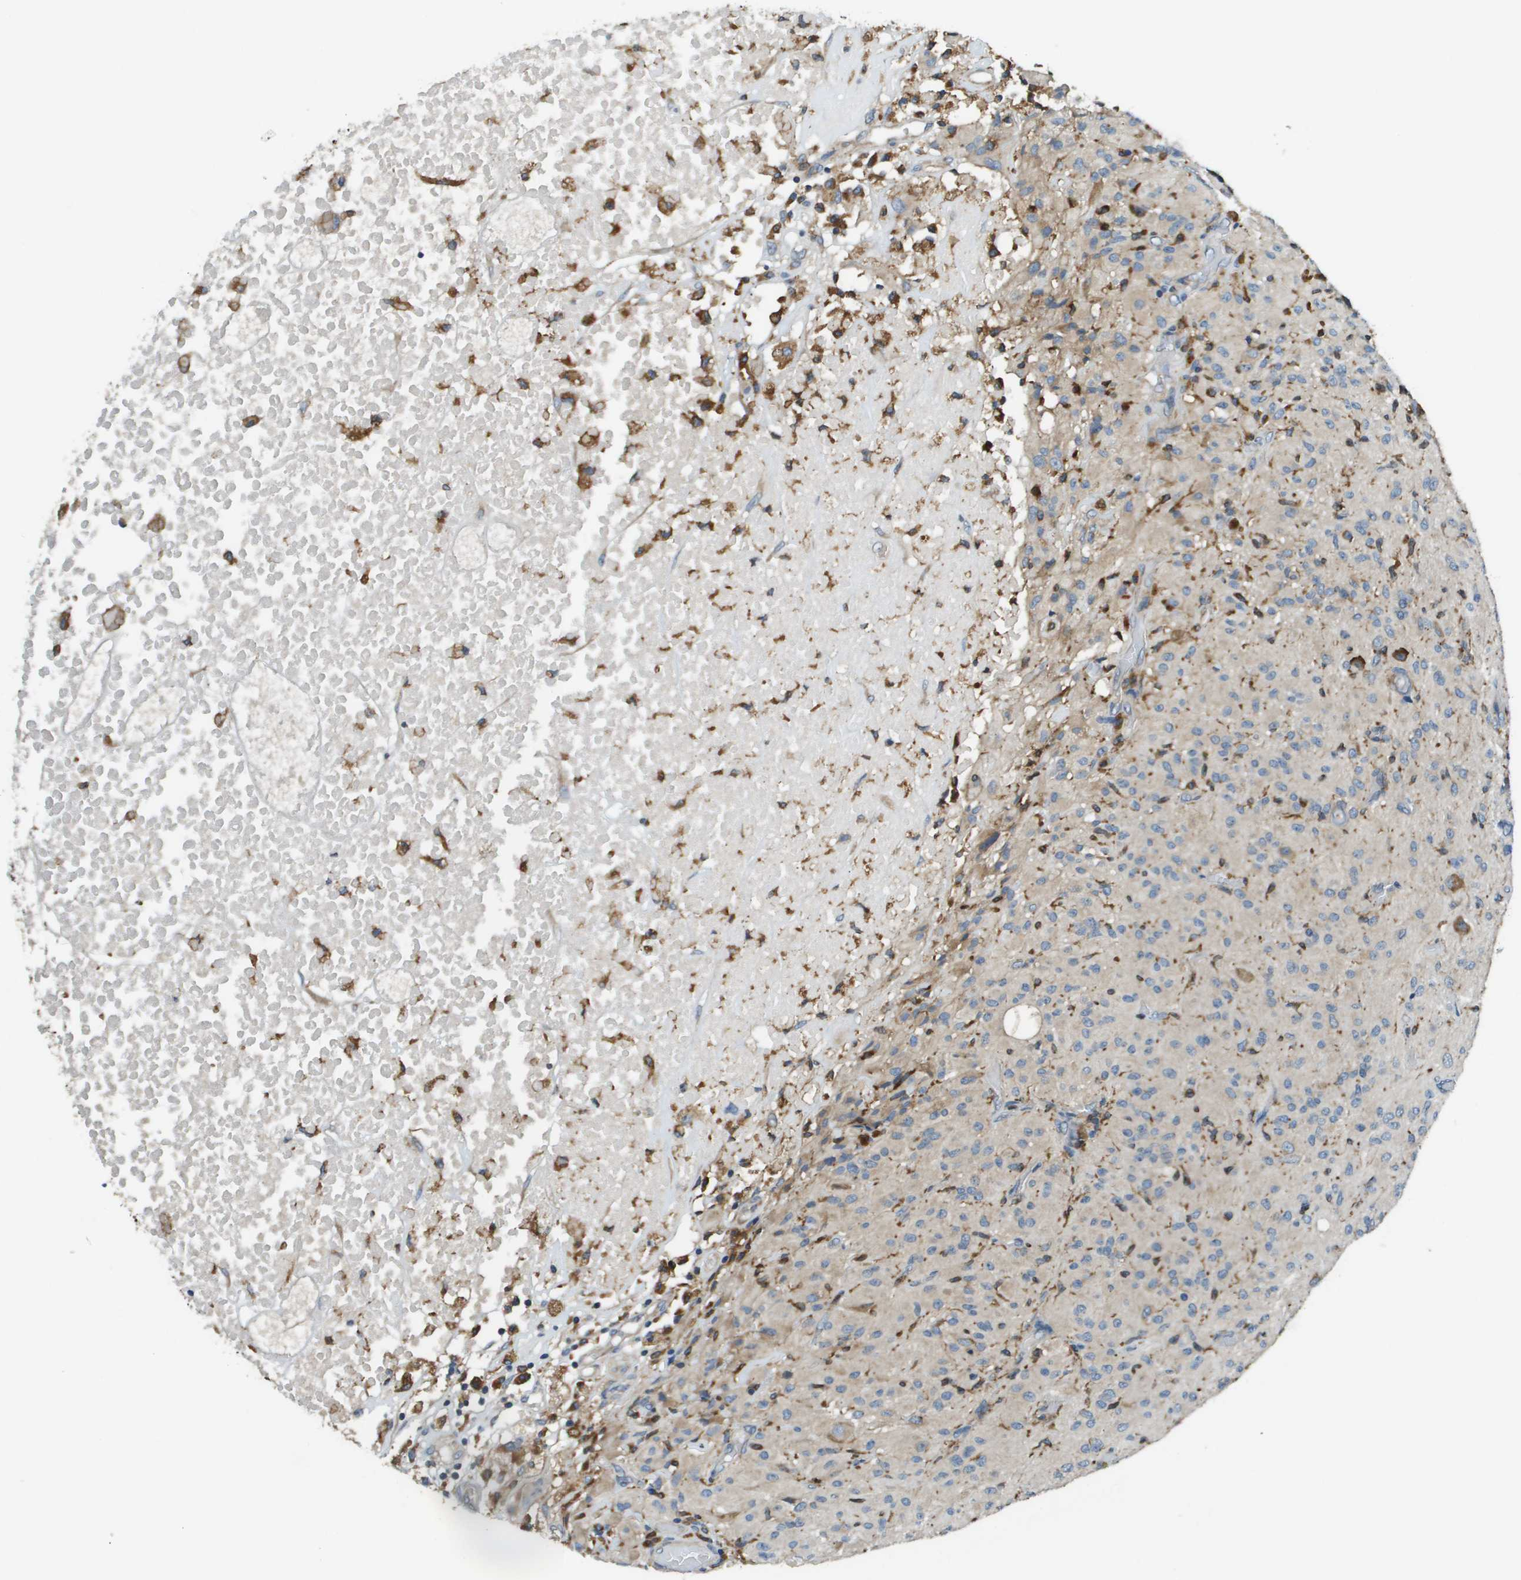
{"staining": {"intensity": "weak", "quantity": "<25%", "location": "cytoplasmic/membranous"}, "tissue": "glioma", "cell_type": "Tumor cells", "image_type": "cancer", "snomed": [{"axis": "morphology", "description": "Glioma, malignant, High grade"}, {"axis": "topography", "description": "Brain"}], "caption": "Tumor cells show no significant protein staining in glioma.", "gene": "CNPY3", "patient": {"sex": "female", "age": 59}}